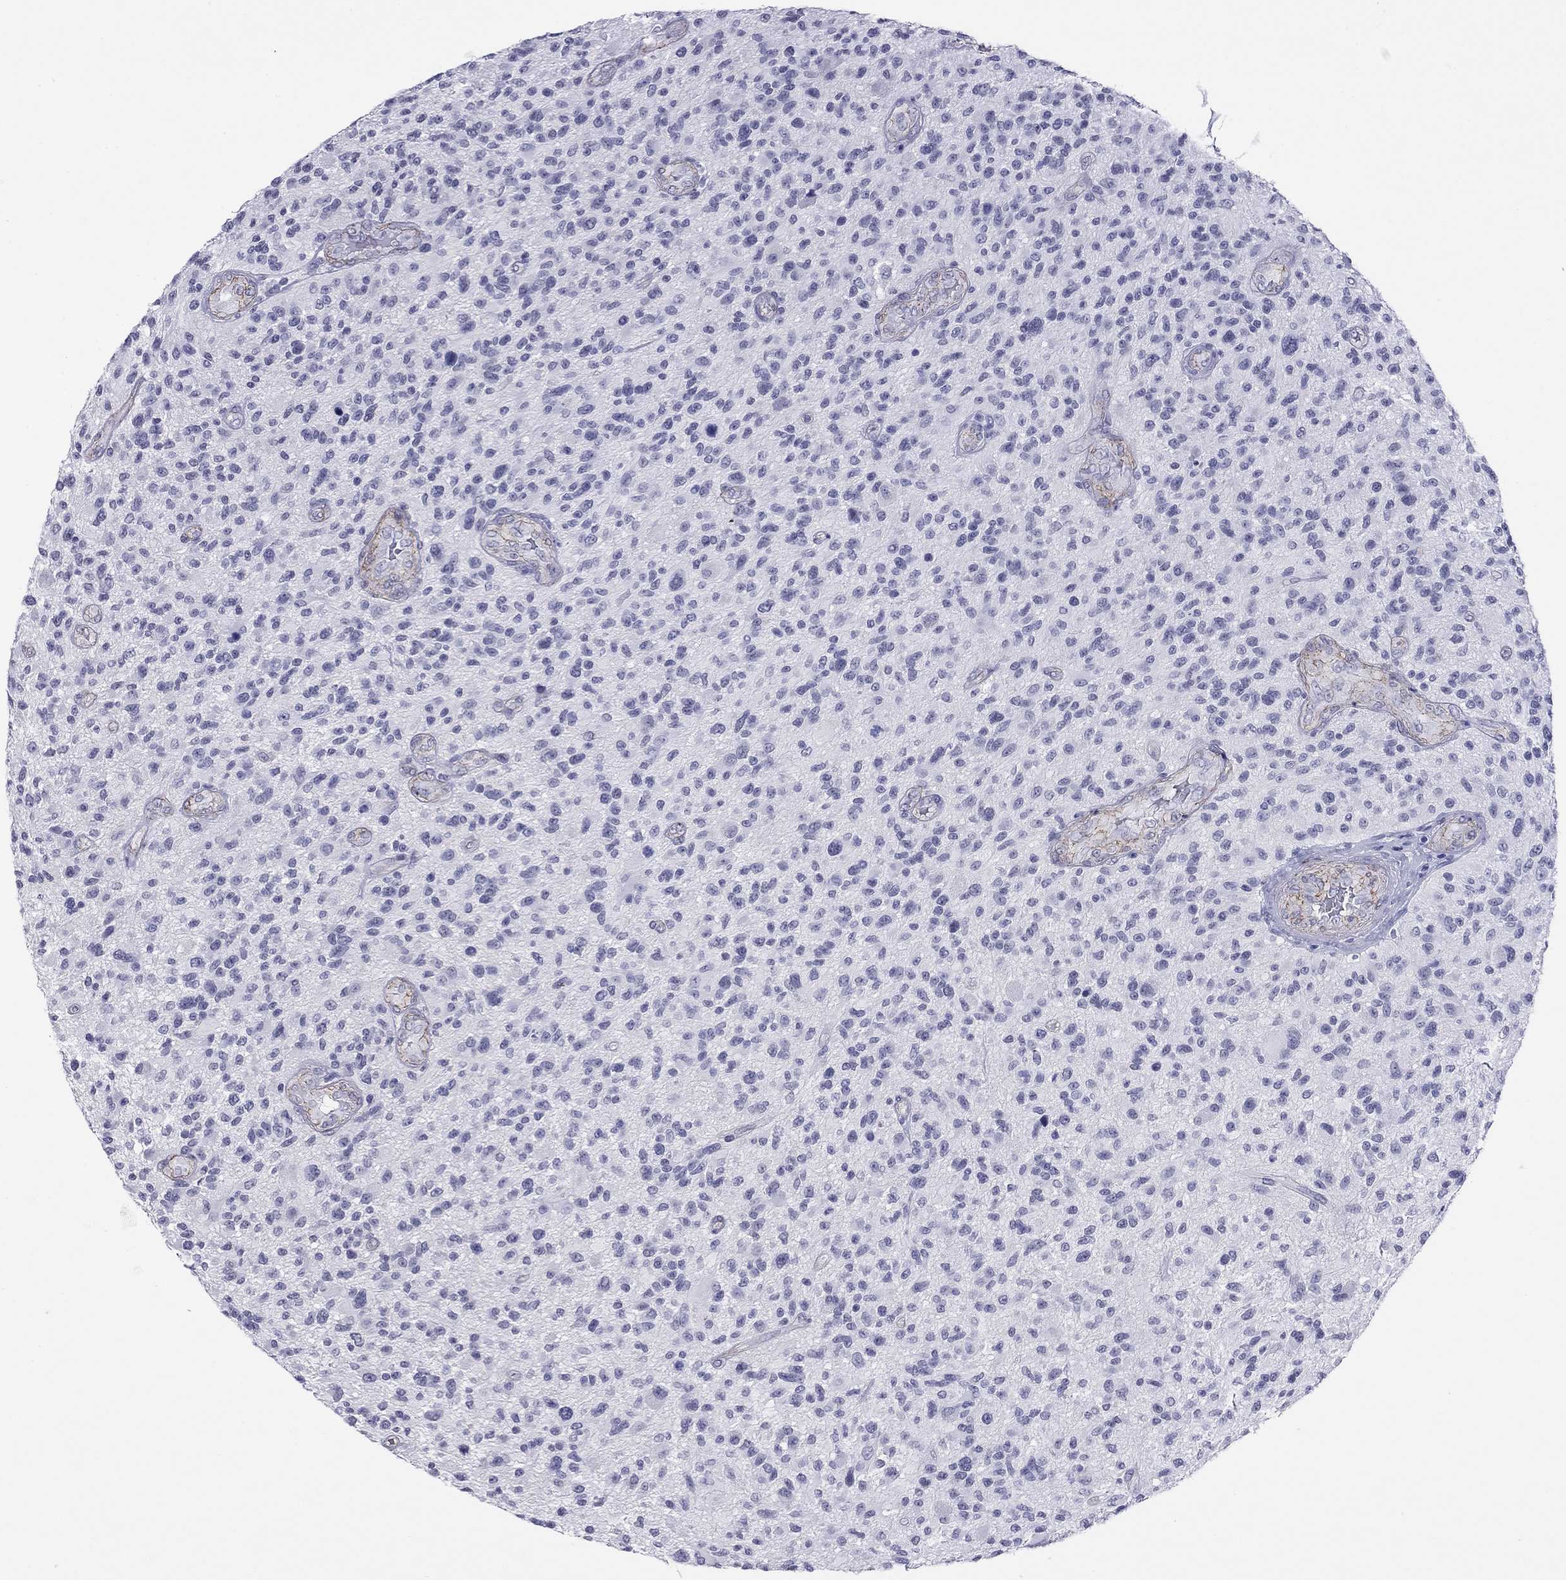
{"staining": {"intensity": "negative", "quantity": "none", "location": "none"}, "tissue": "glioma", "cell_type": "Tumor cells", "image_type": "cancer", "snomed": [{"axis": "morphology", "description": "Glioma, malignant, High grade"}, {"axis": "topography", "description": "Brain"}], "caption": "Immunohistochemistry (IHC) micrograph of neoplastic tissue: human malignant glioma (high-grade) stained with DAB (3,3'-diaminobenzidine) displays no significant protein expression in tumor cells.", "gene": "MYMX", "patient": {"sex": "male", "age": 47}}